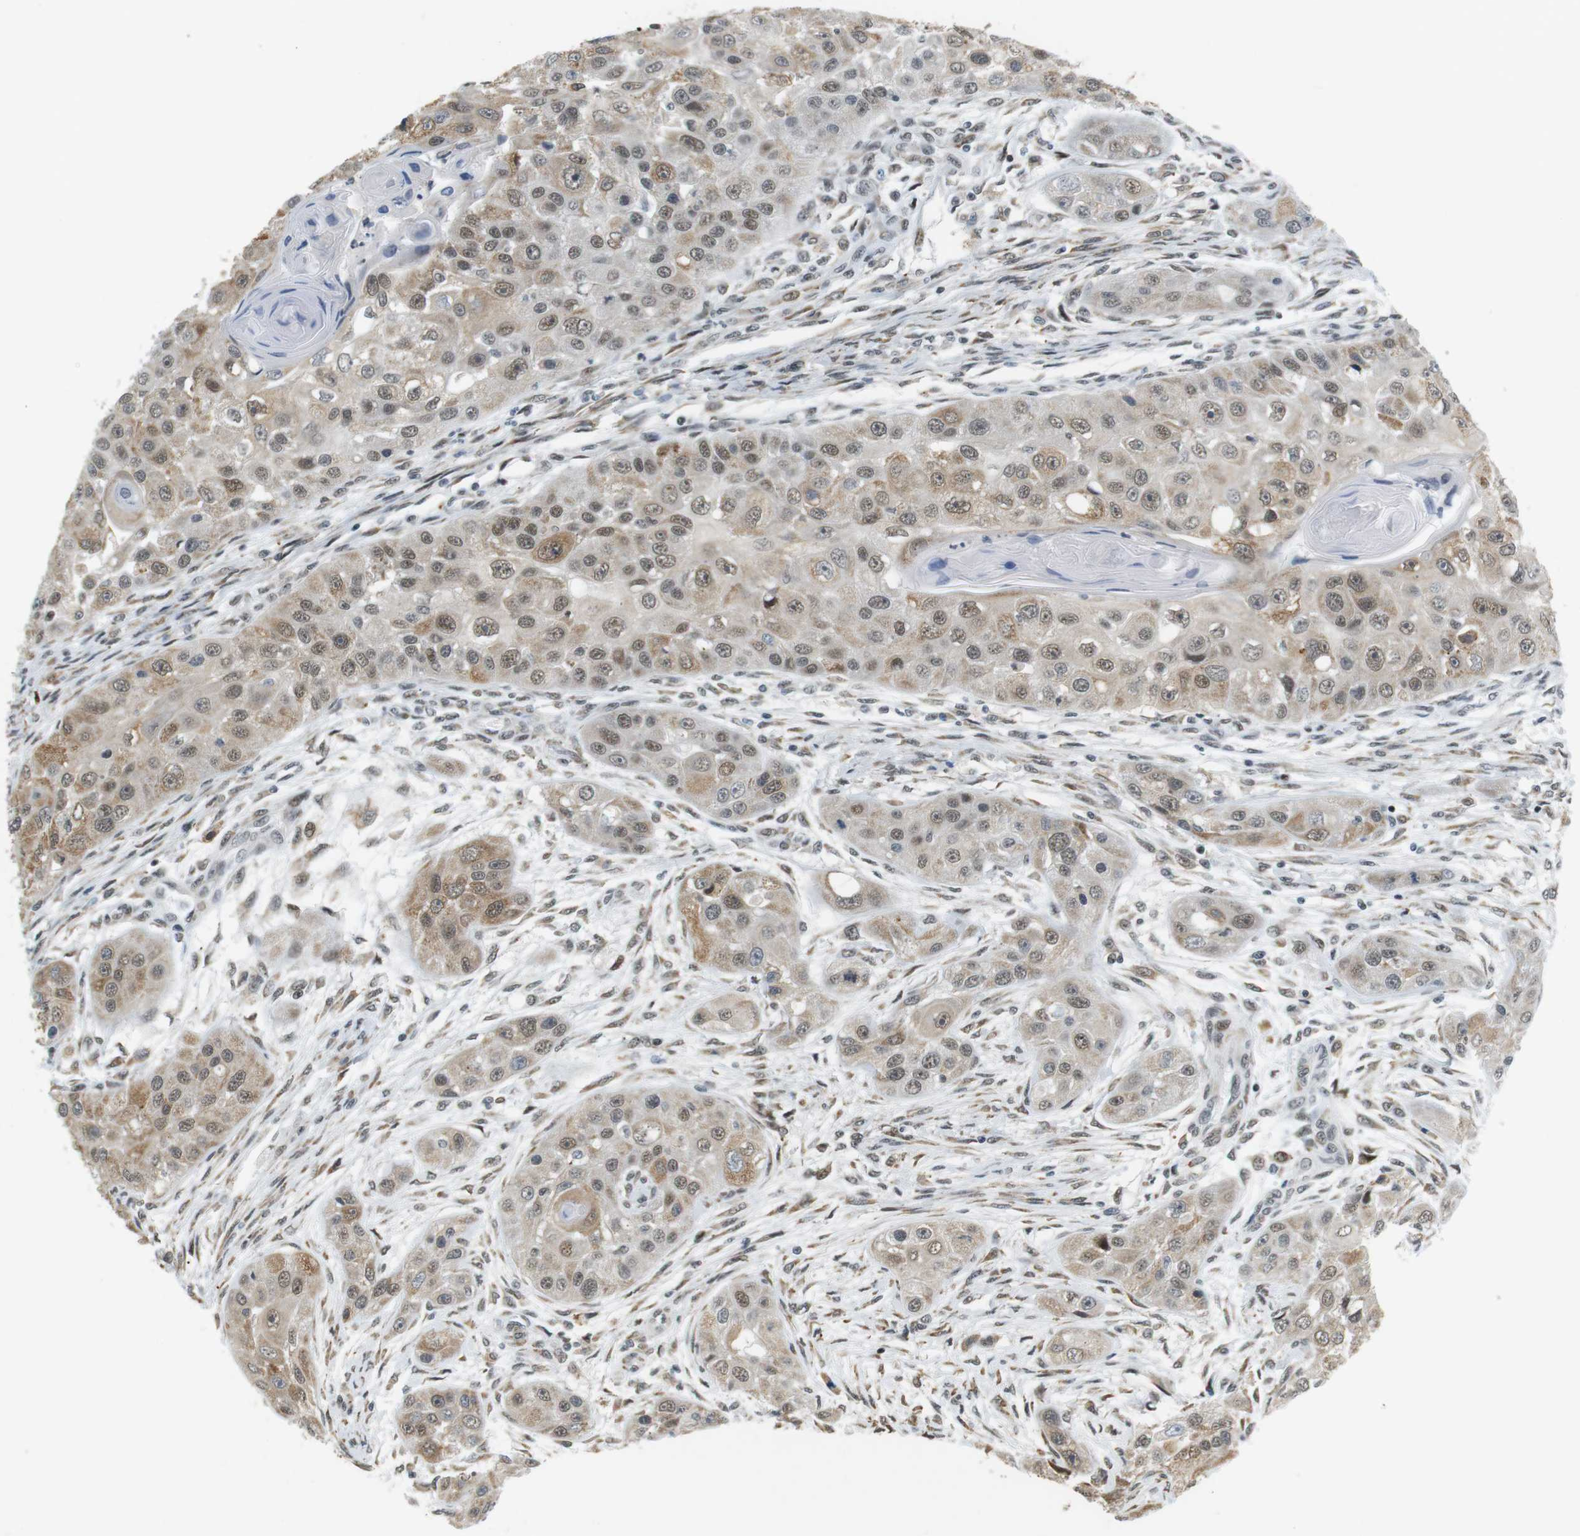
{"staining": {"intensity": "weak", "quantity": ">75%", "location": "cytoplasmic/membranous,nuclear"}, "tissue": "head and neck cancer", "cell_type": "Tumor cells", "image_type": "cancer", "snomed": [{"axis": "morphology", "description": "Normal tissue, NOS"}, {"axis": "morphology", "description": "Squamous cell carcinoma, NOS"}, {"axis": "topography", "description": "Skeletal muscle"}, {"axis": "topography", "description": "Head-Neck"}], "caption": "High-magnification brightfield microscopy of head and neck cancer (squamous cell carcinoma) stained with DAB (3,3'-diaminobenzidine) (brown) and counterstained with hematoxylin (blue). tumor cells exhibit weak cytoplasmic/membranous and nuclear positivity is present in approximately>75% of cells.", "gene": "RNF38", "patient": {"sex": "male", "age": 51}}